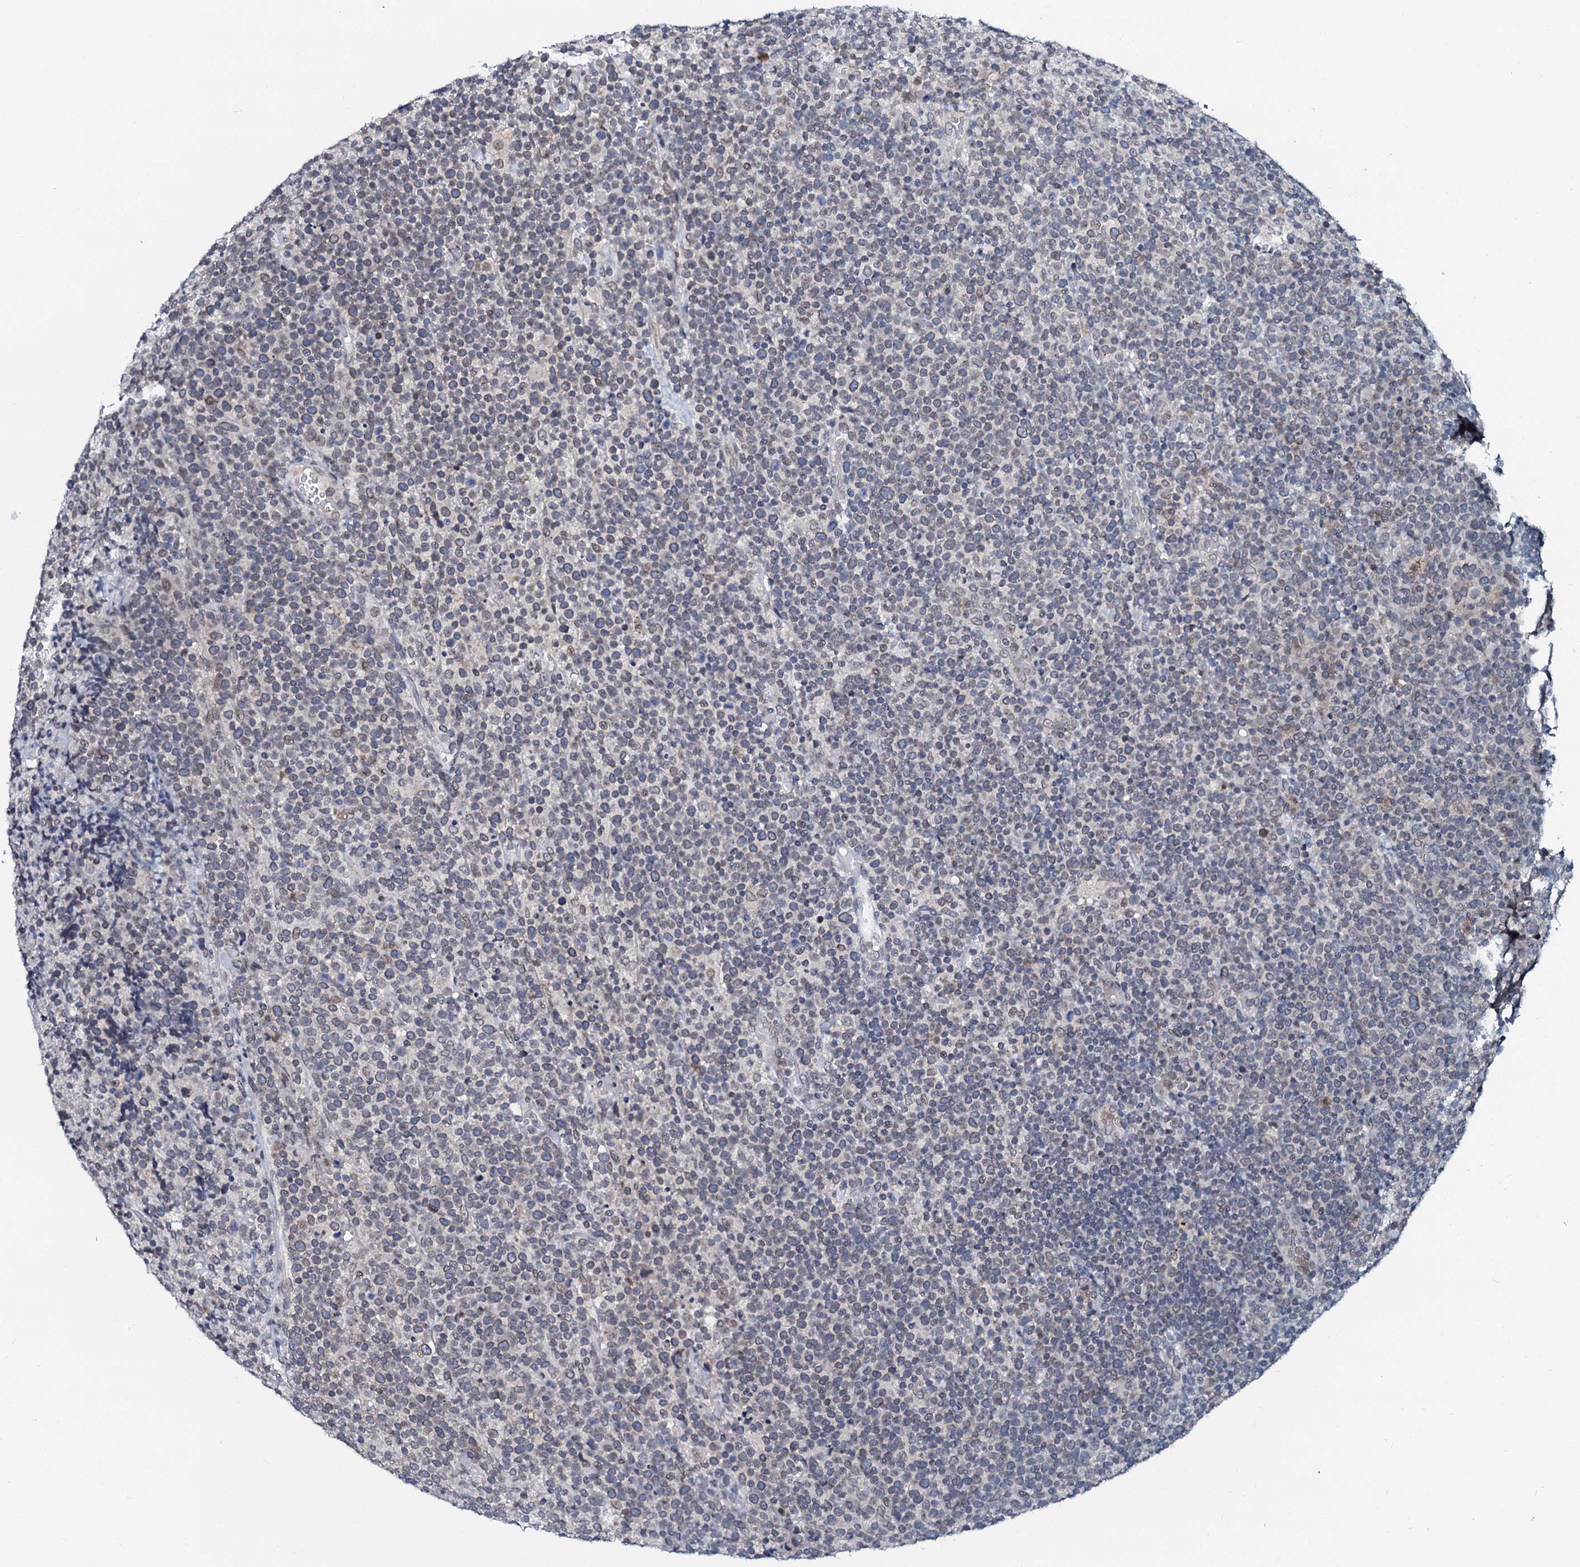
{"staining": {"intensity": "weak", "quantity": "<25%", "location": "cytoplasmic/membranous,nuclear"}, "tissue": "lymphoma", "cell_type": "Tumor cells", "image_type": "cancer", "snomed": [{"axis": "morphology", "description": "Malignant lymphoma, non-Hodgkin's type, High grade"}, {"axis": "topography", "description": "Lymph node"}], "caption": "High magnification brightfield microscopy of lymphoma stained with DAB (brown) and counterstained with hematoxylin (blue): tumor cells show no significant staining.", "gene": "SNTA1", "patient": {"sex": "male", "age": 61}}